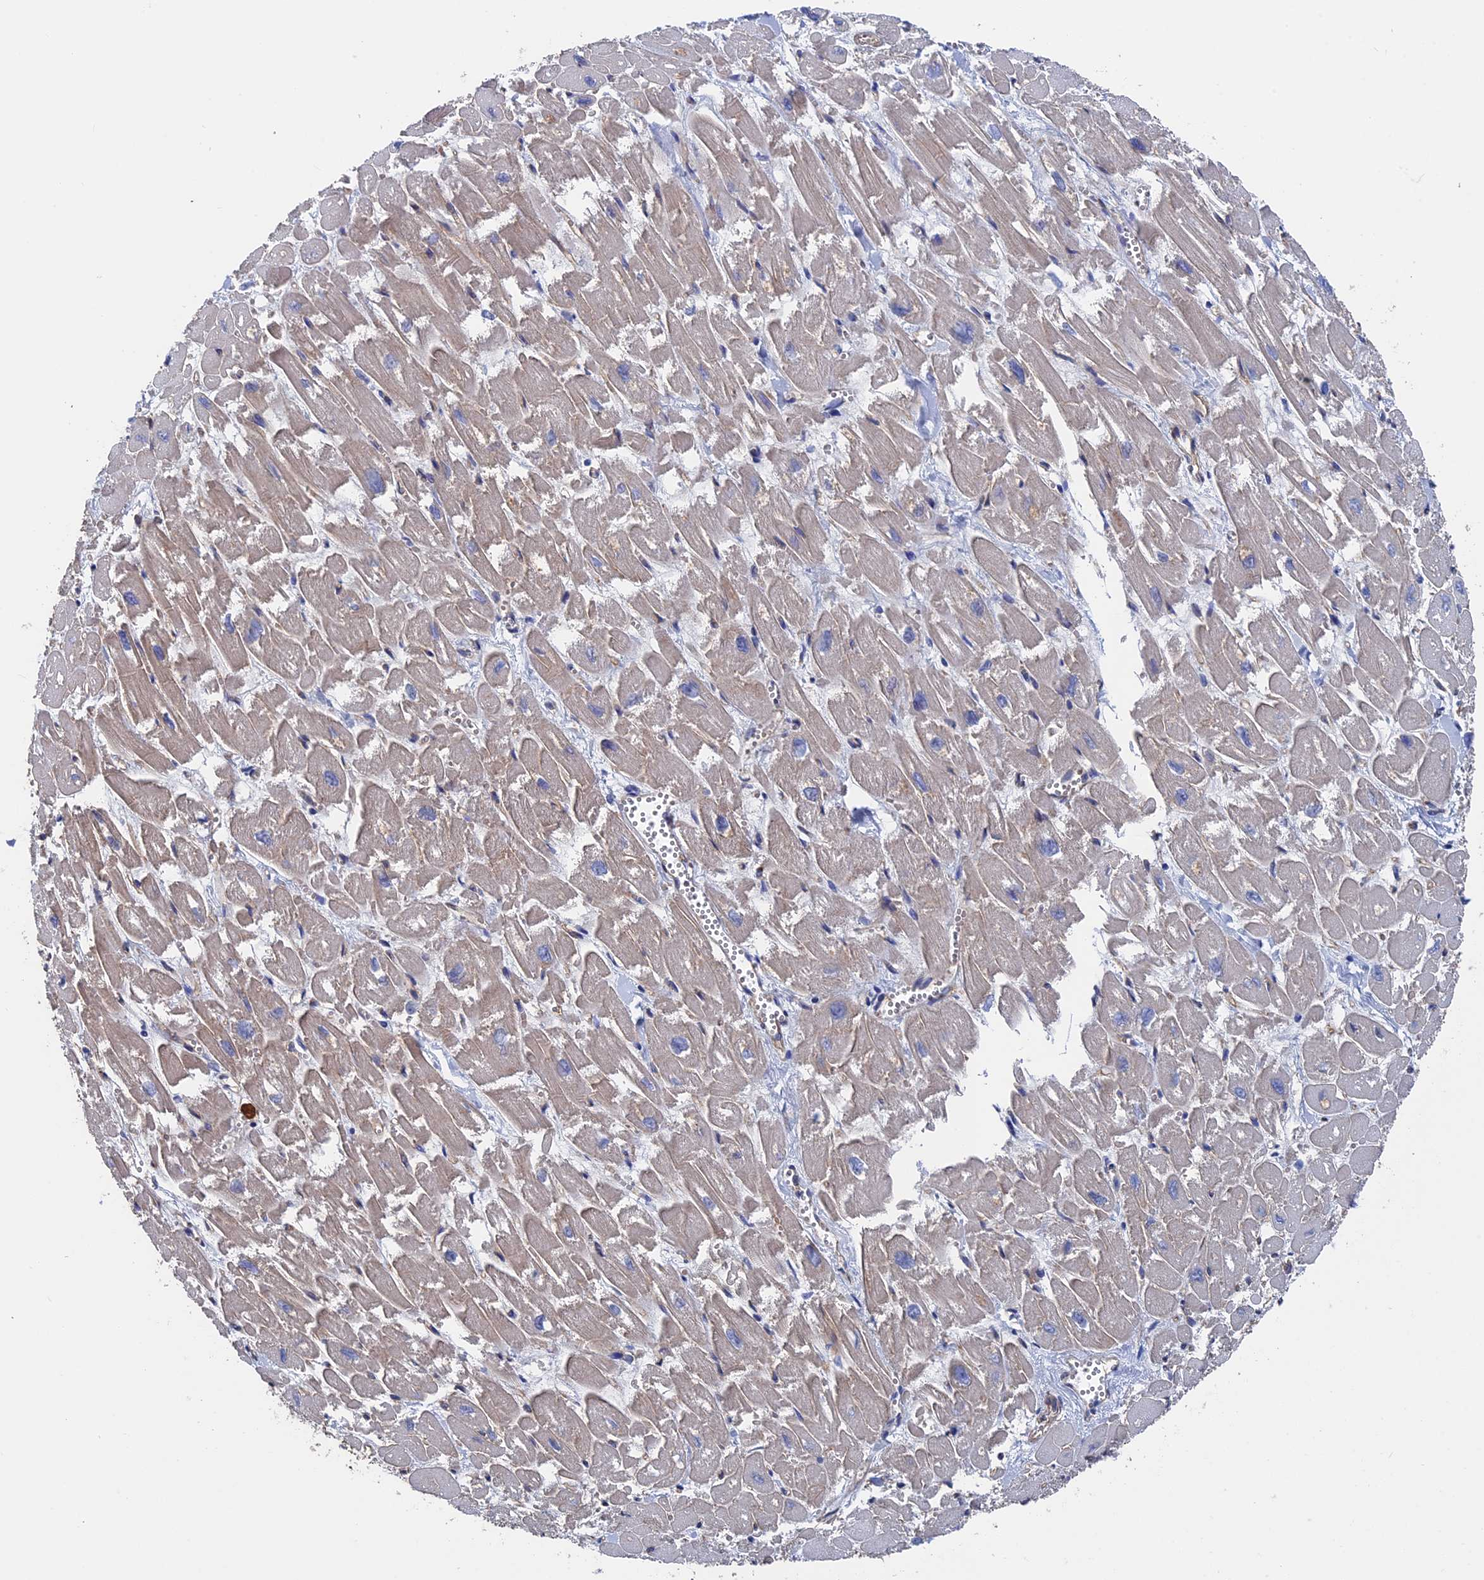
{"staining": {"intensity": "moderate", "quantity": "<25%", "location": "cytoplasmic/membranous"}, "tissue": "heart muscle", "cell_type": "Cardiomyocytes", "image_type": "normal", "snomed": [{"axis": "morphology", "description": "Normal tissue, NOS"}, {"axis": "topography", "description": "Heart"}], "caption": "Heart muscle stained for a protein (brown) shows moderate cytoplasmic/membranous positive positivity in approximately <25% of cardiomyocytes.", "gene": "RPUSD1", "patient": {"sex": "male", "age": 54}}